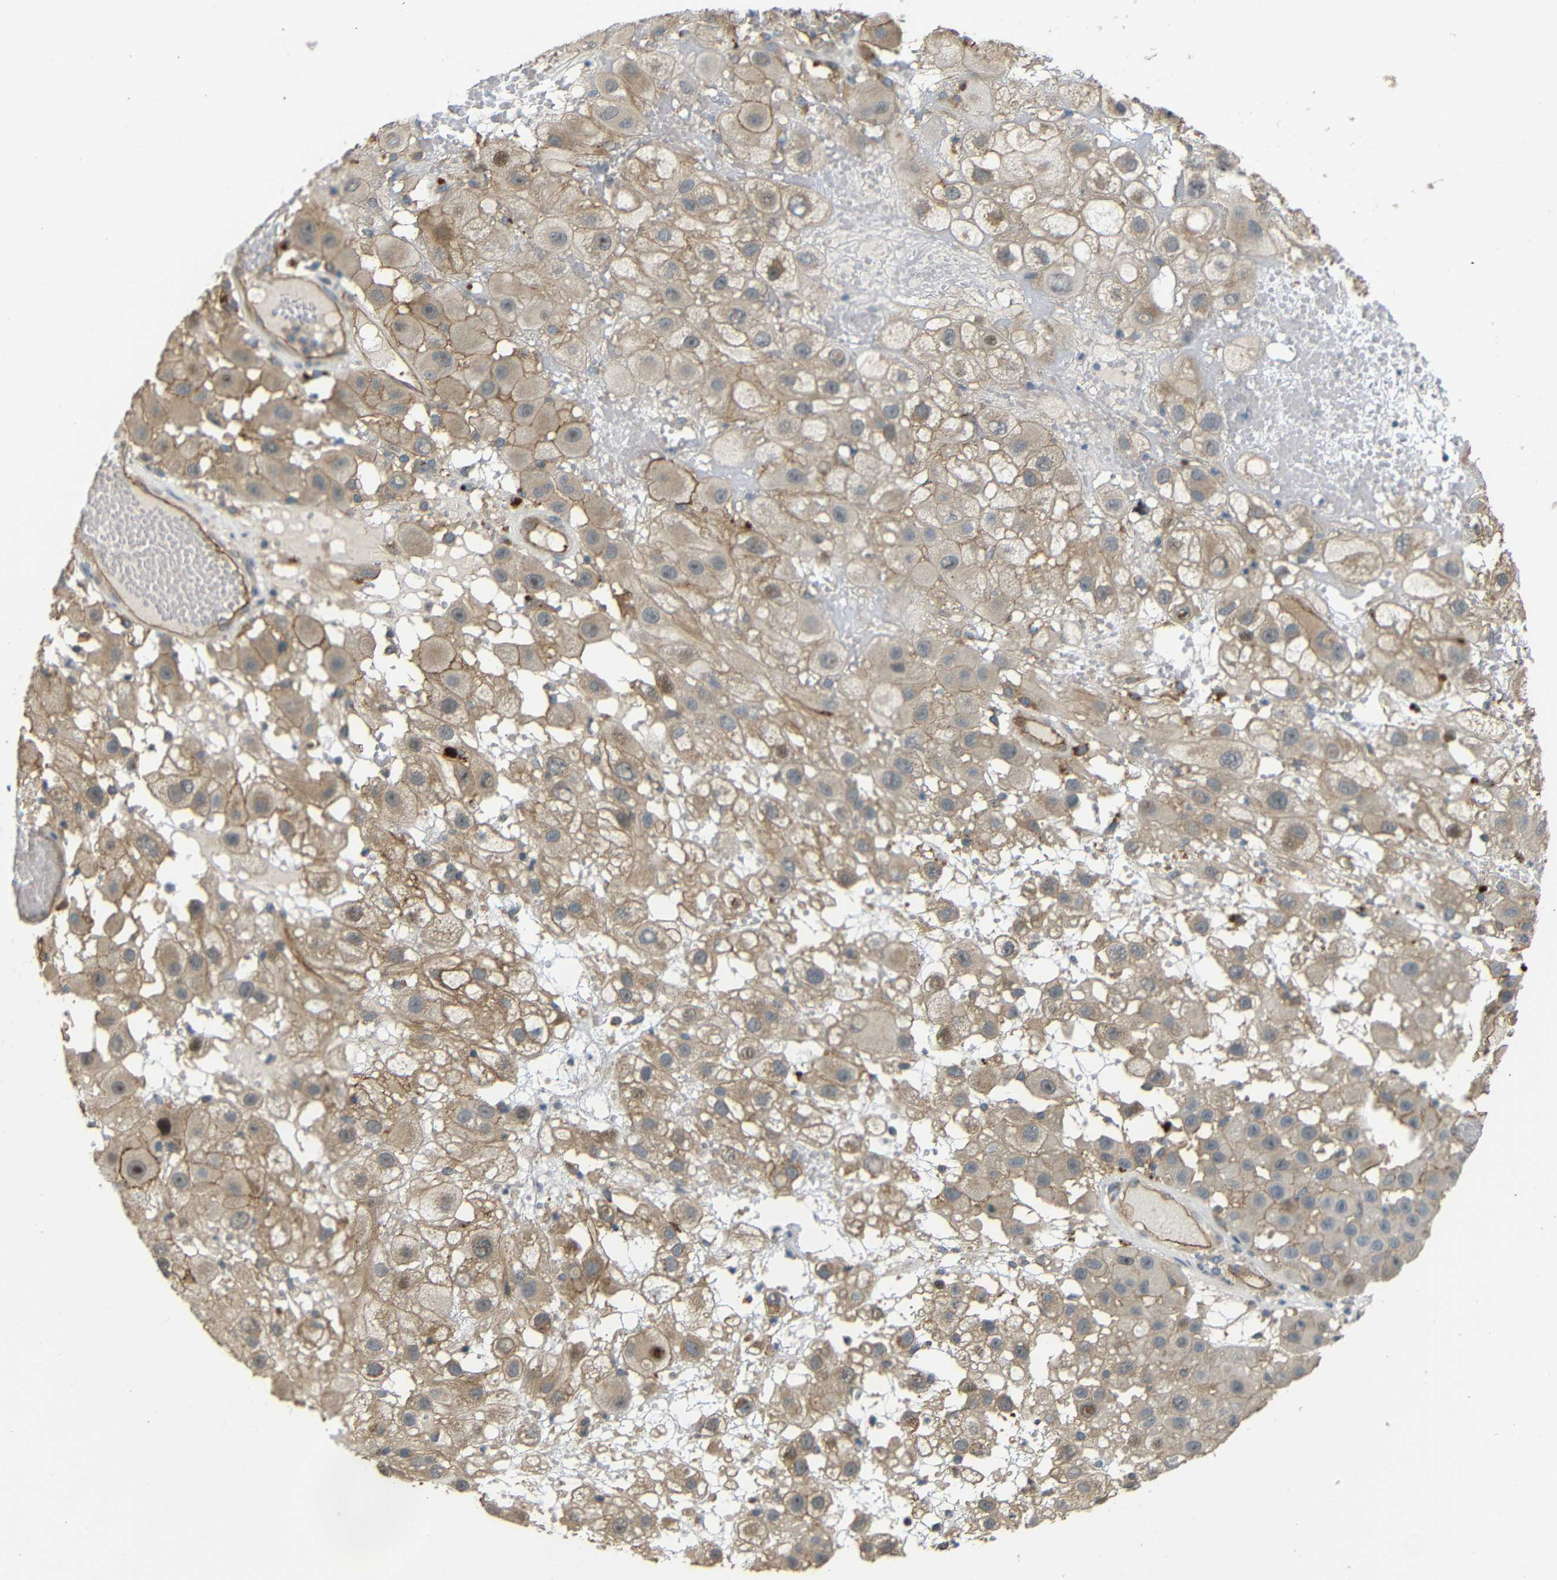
{"staining": {"intensity": "moderate", "quantity": ">75%", "location": "cytoplasmic/membranous,nuclear"}, "tissue": "melanoma", "cell_type": "Tumor cells", "image_type": "cancer", "snomed": [{"axis": "morphology", "description": "Malignant melanoma, NOS"}, {"axis": "topography", "description": "Skin"}], "caption": "Melanoma stained with DAB immunohistochemistry (IHC) reveals medium levels of moderate cytoplasmic/membranous and nuclear expression in approximately >75% of tumor cells. Nuclei are stained in blue.", "gene": "RELL1", "patient": {"sex": "female", "age": 81}}